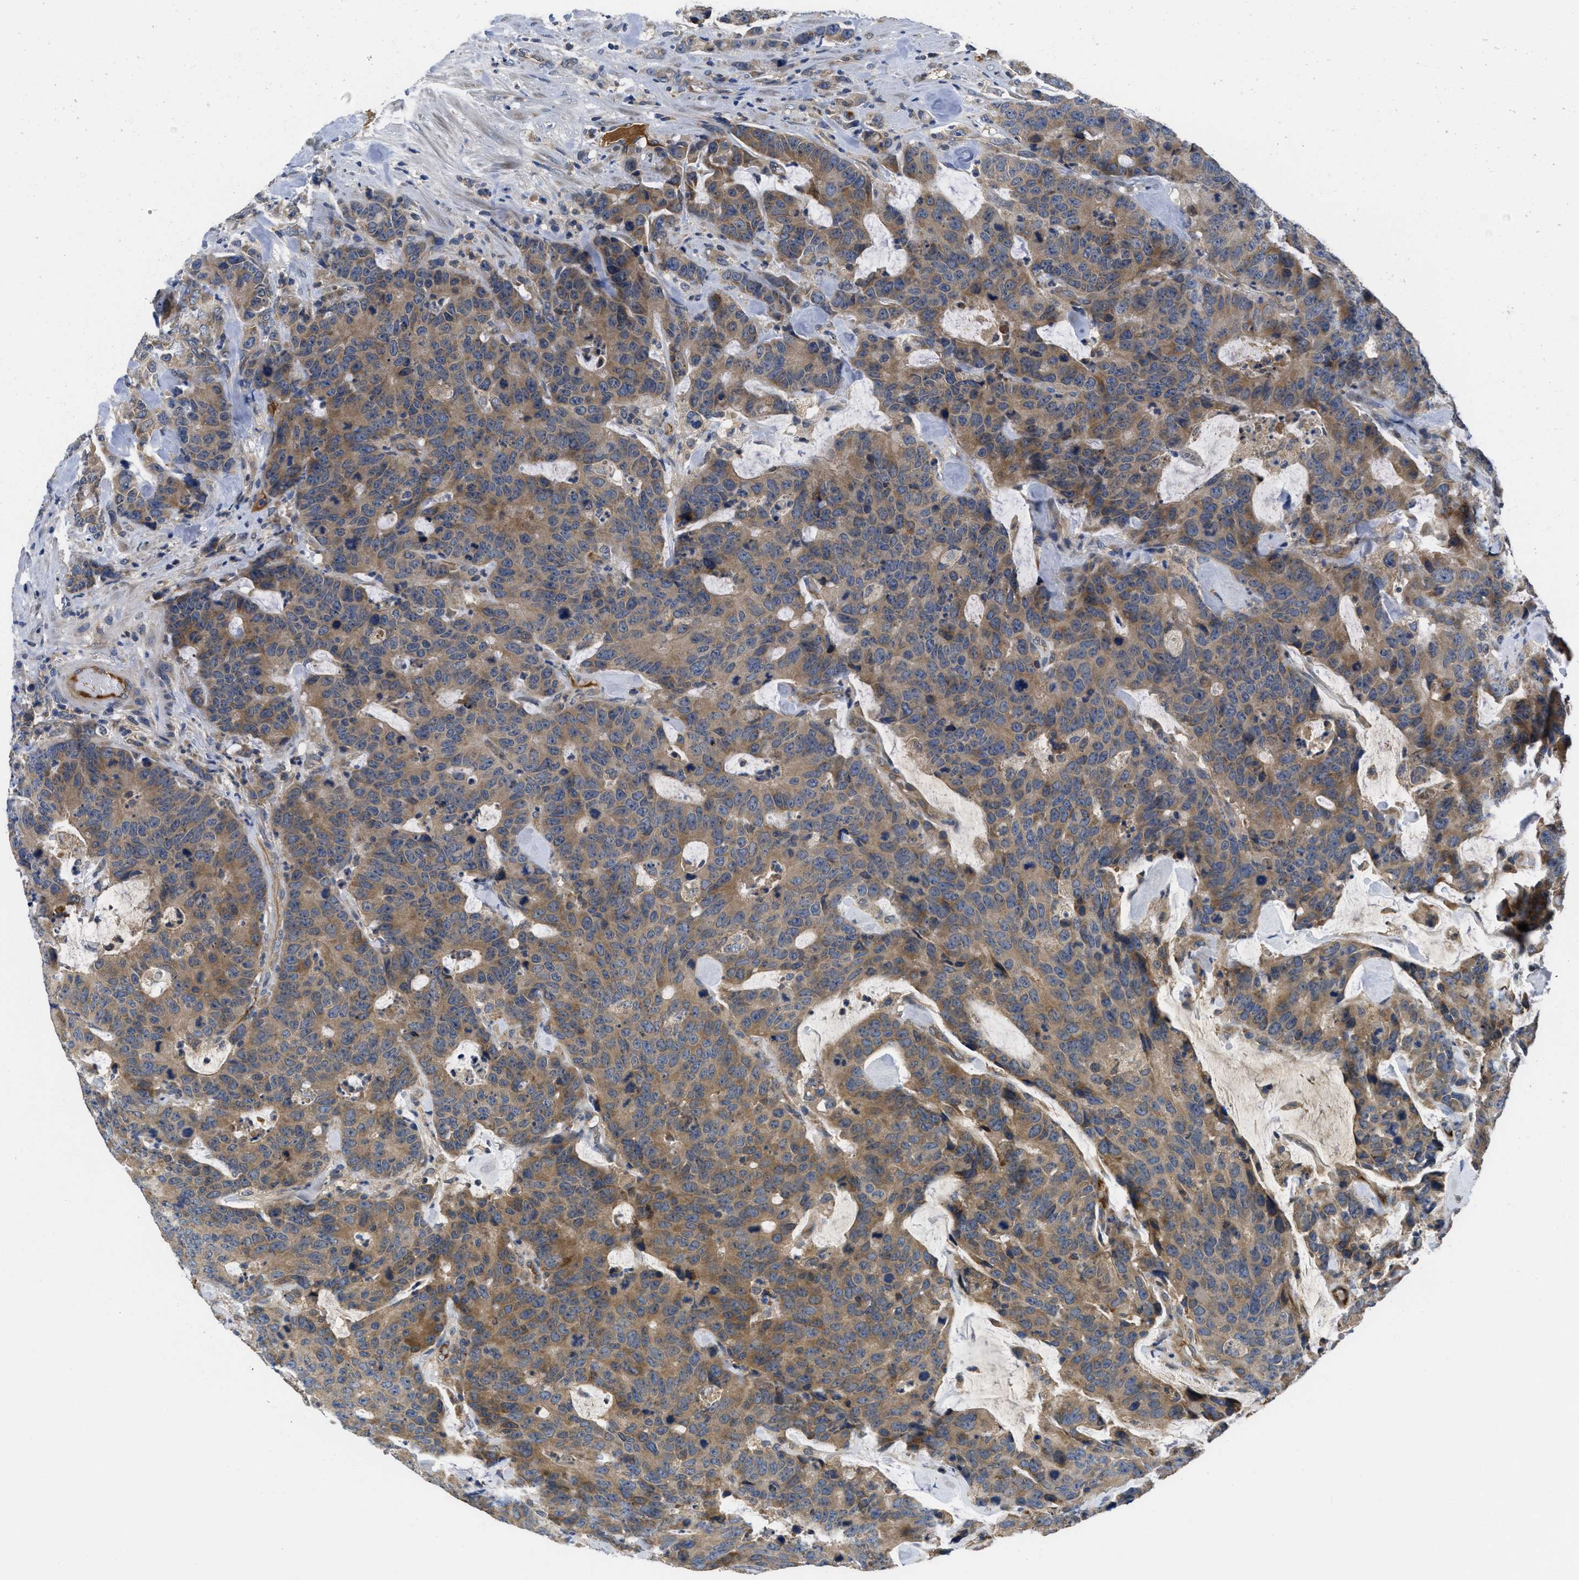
{"staining": {"intensity": "moderate", "quantity": ">75%", "location": "cytoplasmic/membranous"}, "tissue": "colorectal cancer", "cell_type": "Tumor cells", "image_type": "cancer", "snomed": [{"axis": "morphology", "description": "Adenocarcinoma, NOS"}, {"axis": "topography", "description": "Colon"}], "caption": "Brown immunohistochemical staining in human colorectal adenocarcinoma exhibits moderate cytoplasmic/membranous staining in approximately >75% of tumor cells.", "gene": "GALK1", "patient": {"sex": "female", "age": 86}}